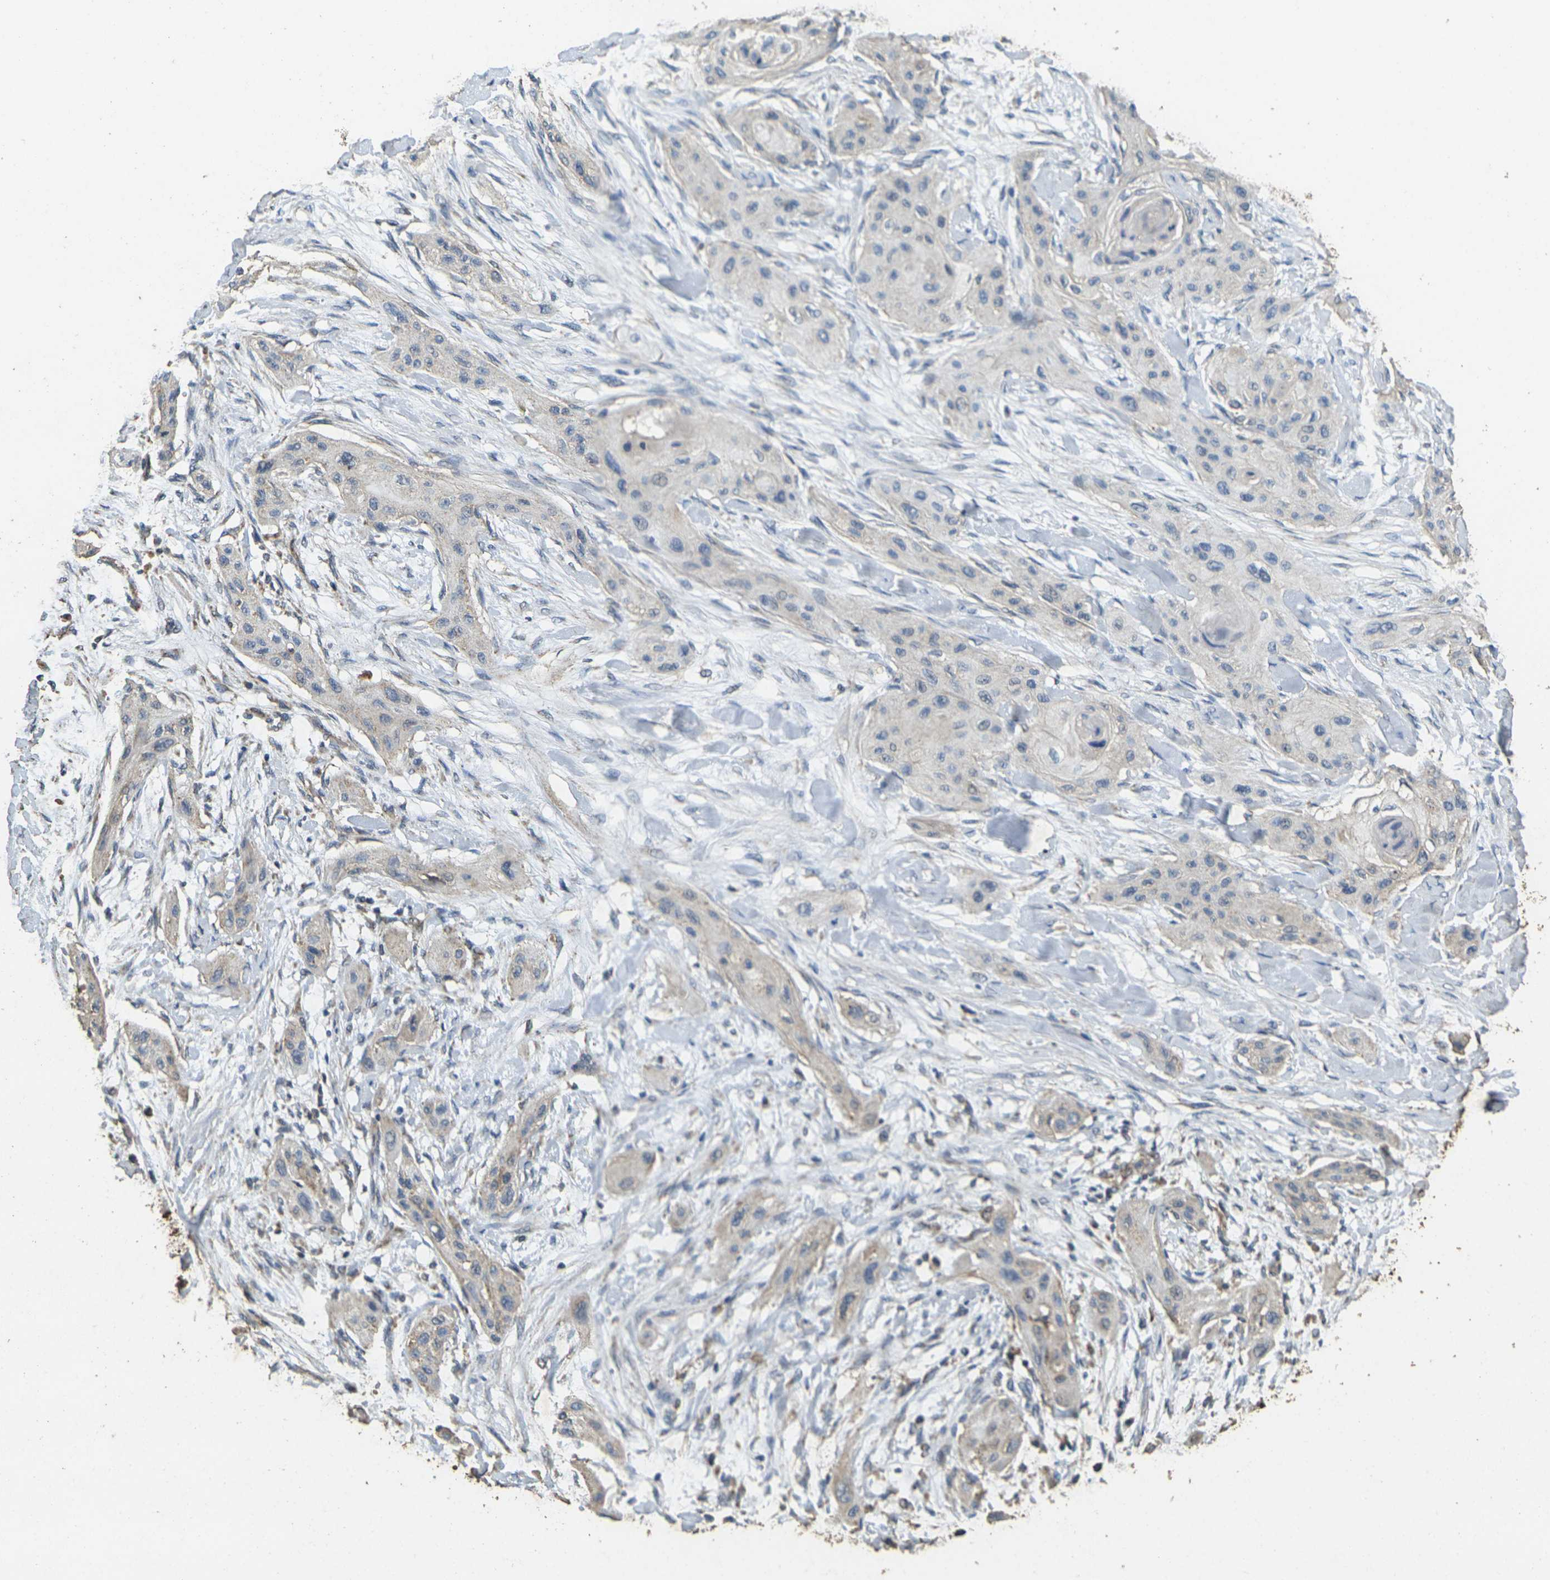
{"staining": {"intensity": "weak", "quantity": "<25%", "location": "cytoplasmic/membranous"}, "tissue": "lung cancer", "cell_type": "Tumor cells", "image_type": "cancer", "snomed": [{"axis": "morphology", "description": "Squamous cell carcinoma, NOS"}, {"axis": "topography", "description": "Lung"}], "caption": "Micrograph shows no significant protein positivity in tumor cells of lung cancer (squamous cell carcinoma).", "gene": "MAPK11", "patient": {"sex": "female", "age": 47}}